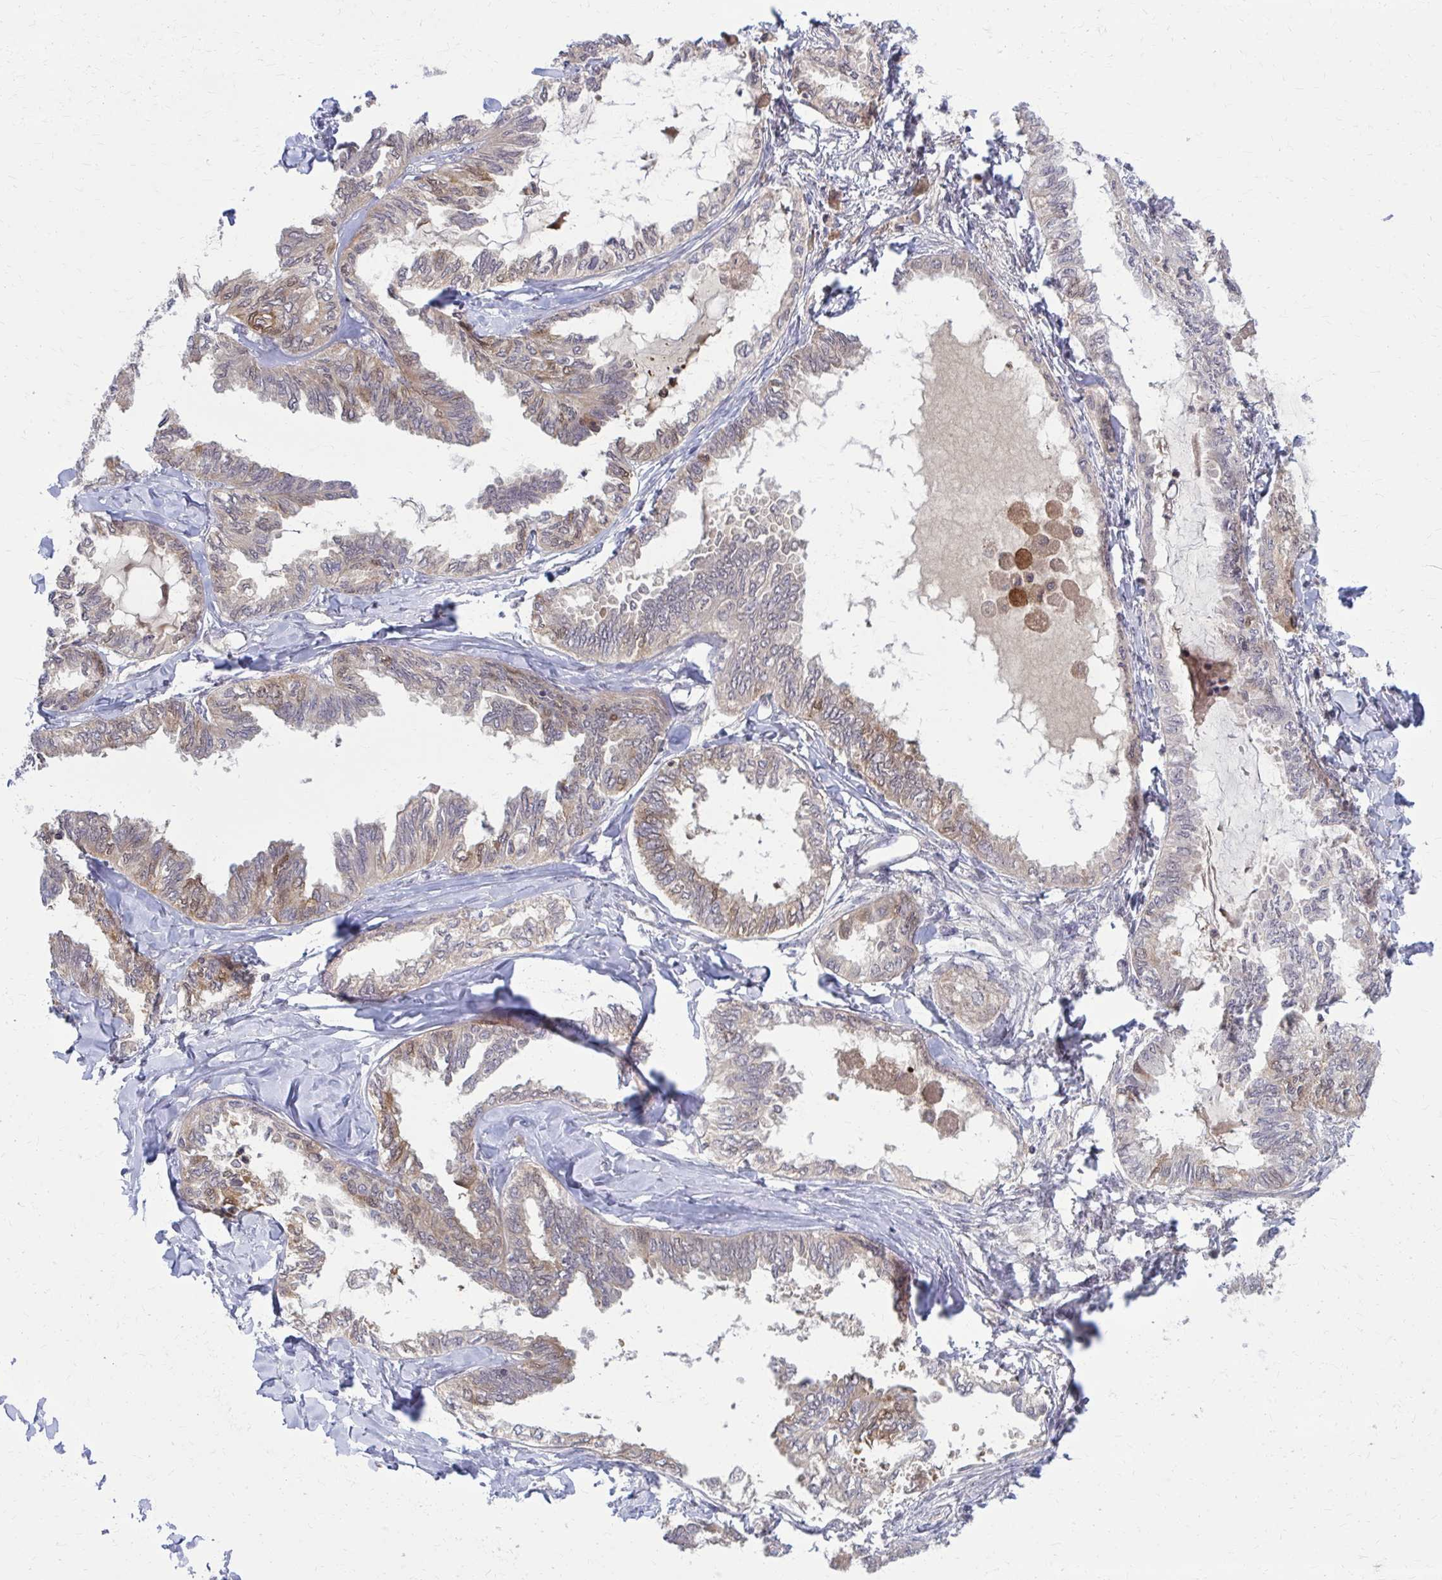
{"staining": {"intensity": "weak", "quantity": "25%-75%", "location": "cytoplasmic/membranous"}, "tissue": "ovarian cancer", "cell_type": "Tumor cells", "image_type": "cancer", "snomed": [{"axis": "morphology", "description": "Carcinoma, endometroid"}, {"axis": "topography", "description": "Ovary"}], "caption": "Weak cytoplasmic/membranous positivity is appreciated in approximately 25%-75% of tumor cells in endometroid carcinoma (ovarian).", "gene": "DBI", "patient": {"sex": "female", "age": 70}}